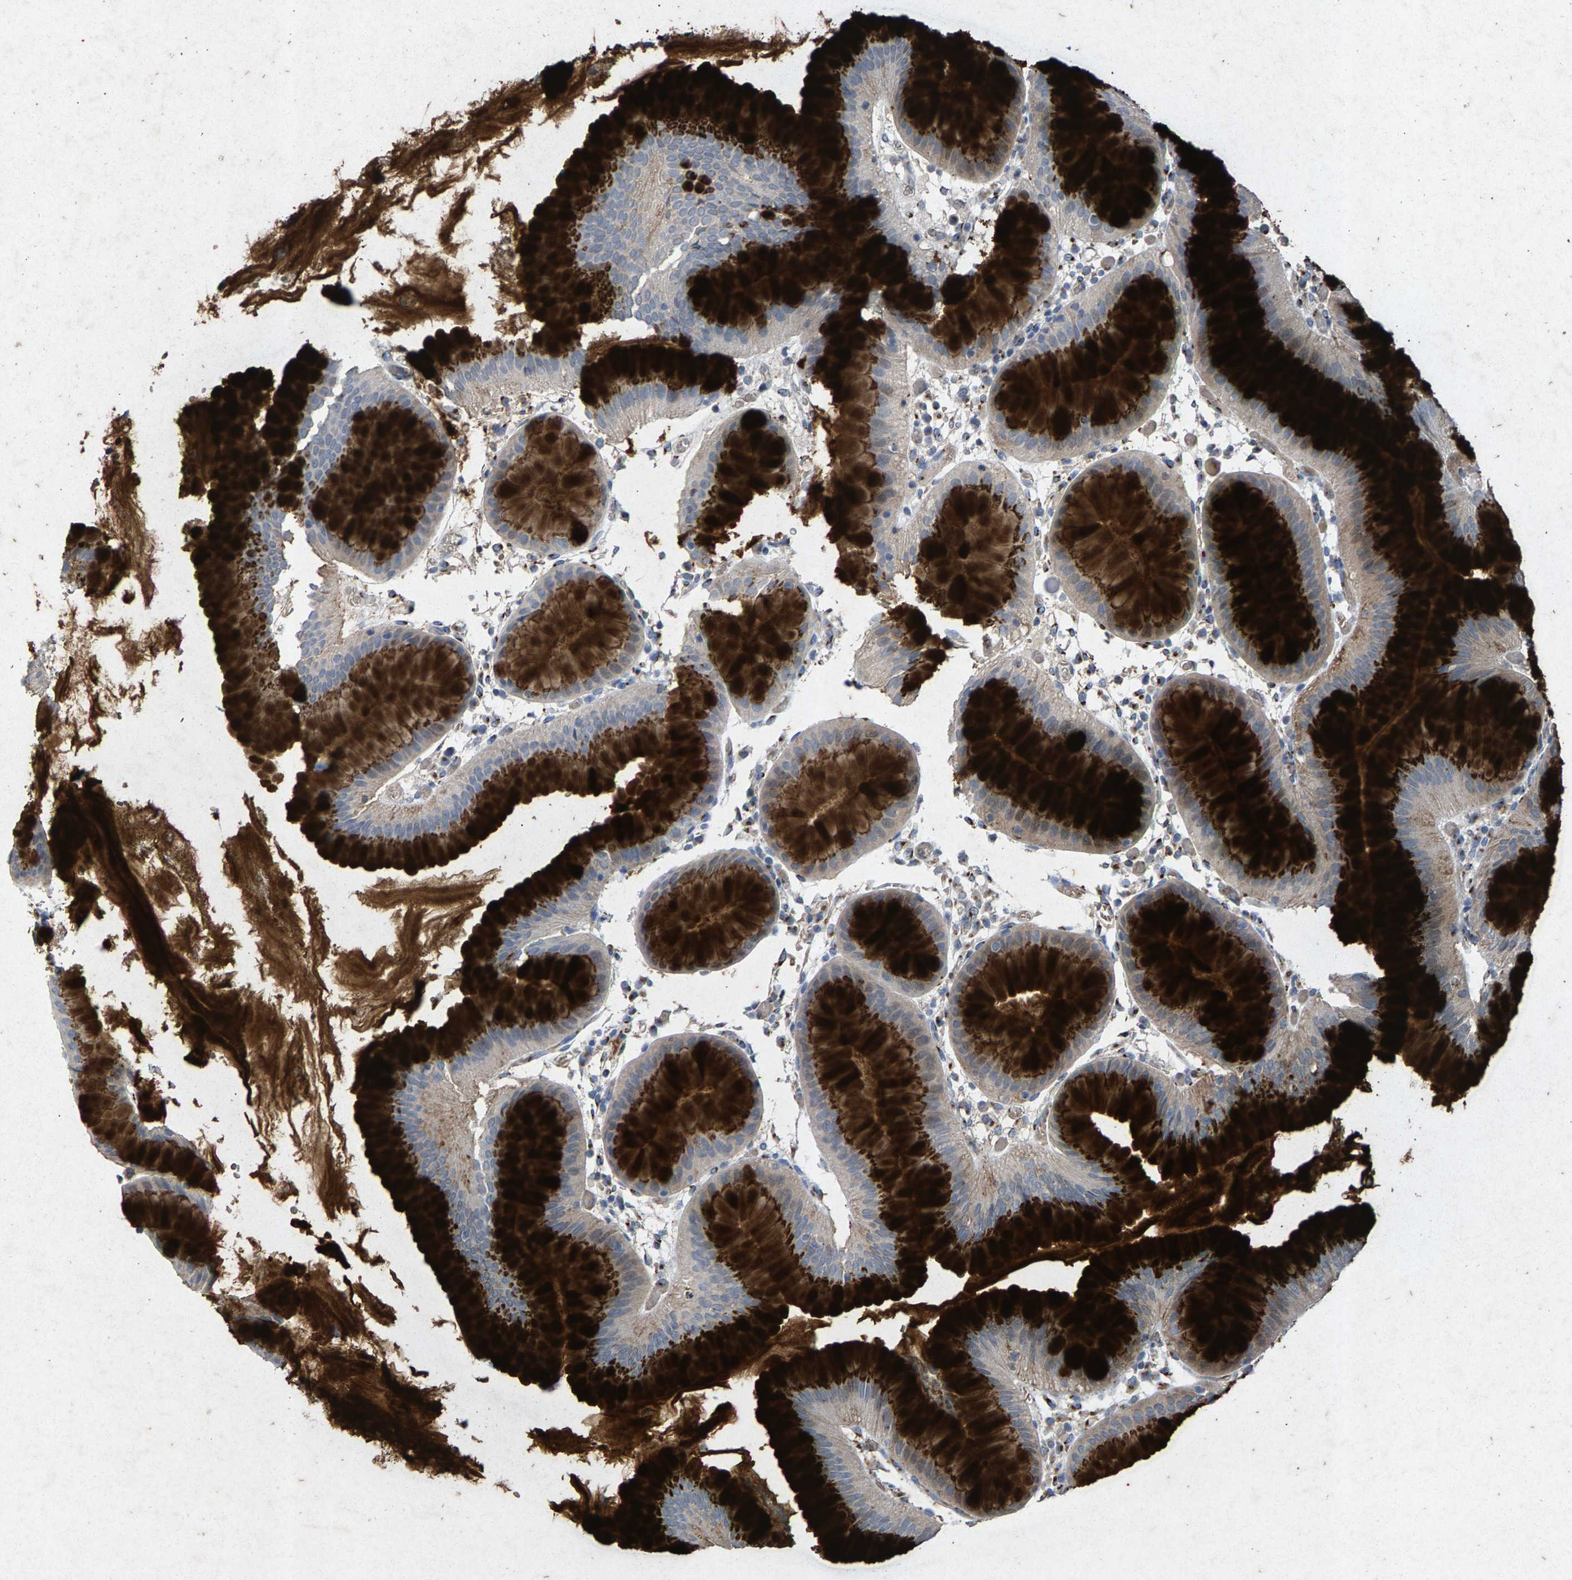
{"staining": {"intensity": "strong", "quantity": ">75%", "location": "cytoplasmic/membranous"}, "tissue": "stomach", "cell_type": "Glandular cells", "image_type": "normal", "snomed": [{"axis": "morphology", "description": "Normal tissue, NOS"}, {"axis": "topography", "description": "Stomach"}, {"axis": "topography", "description": "Stomach, lower"}], "caption": "An immunohistochemistry micrograph of unremarkable tissue is shown. Protein staining in brown labels strong cytoplasmic/membranous positivity in stomach within glandular cells. The staining was performed using DAB (3,3'-diaminobenzidine), with brown indicating positive protein expression. Nuclei are stained blue with hematoxylin.", "gene": "MAN2A1", "patient": {"sex": "female", "age": 75}}